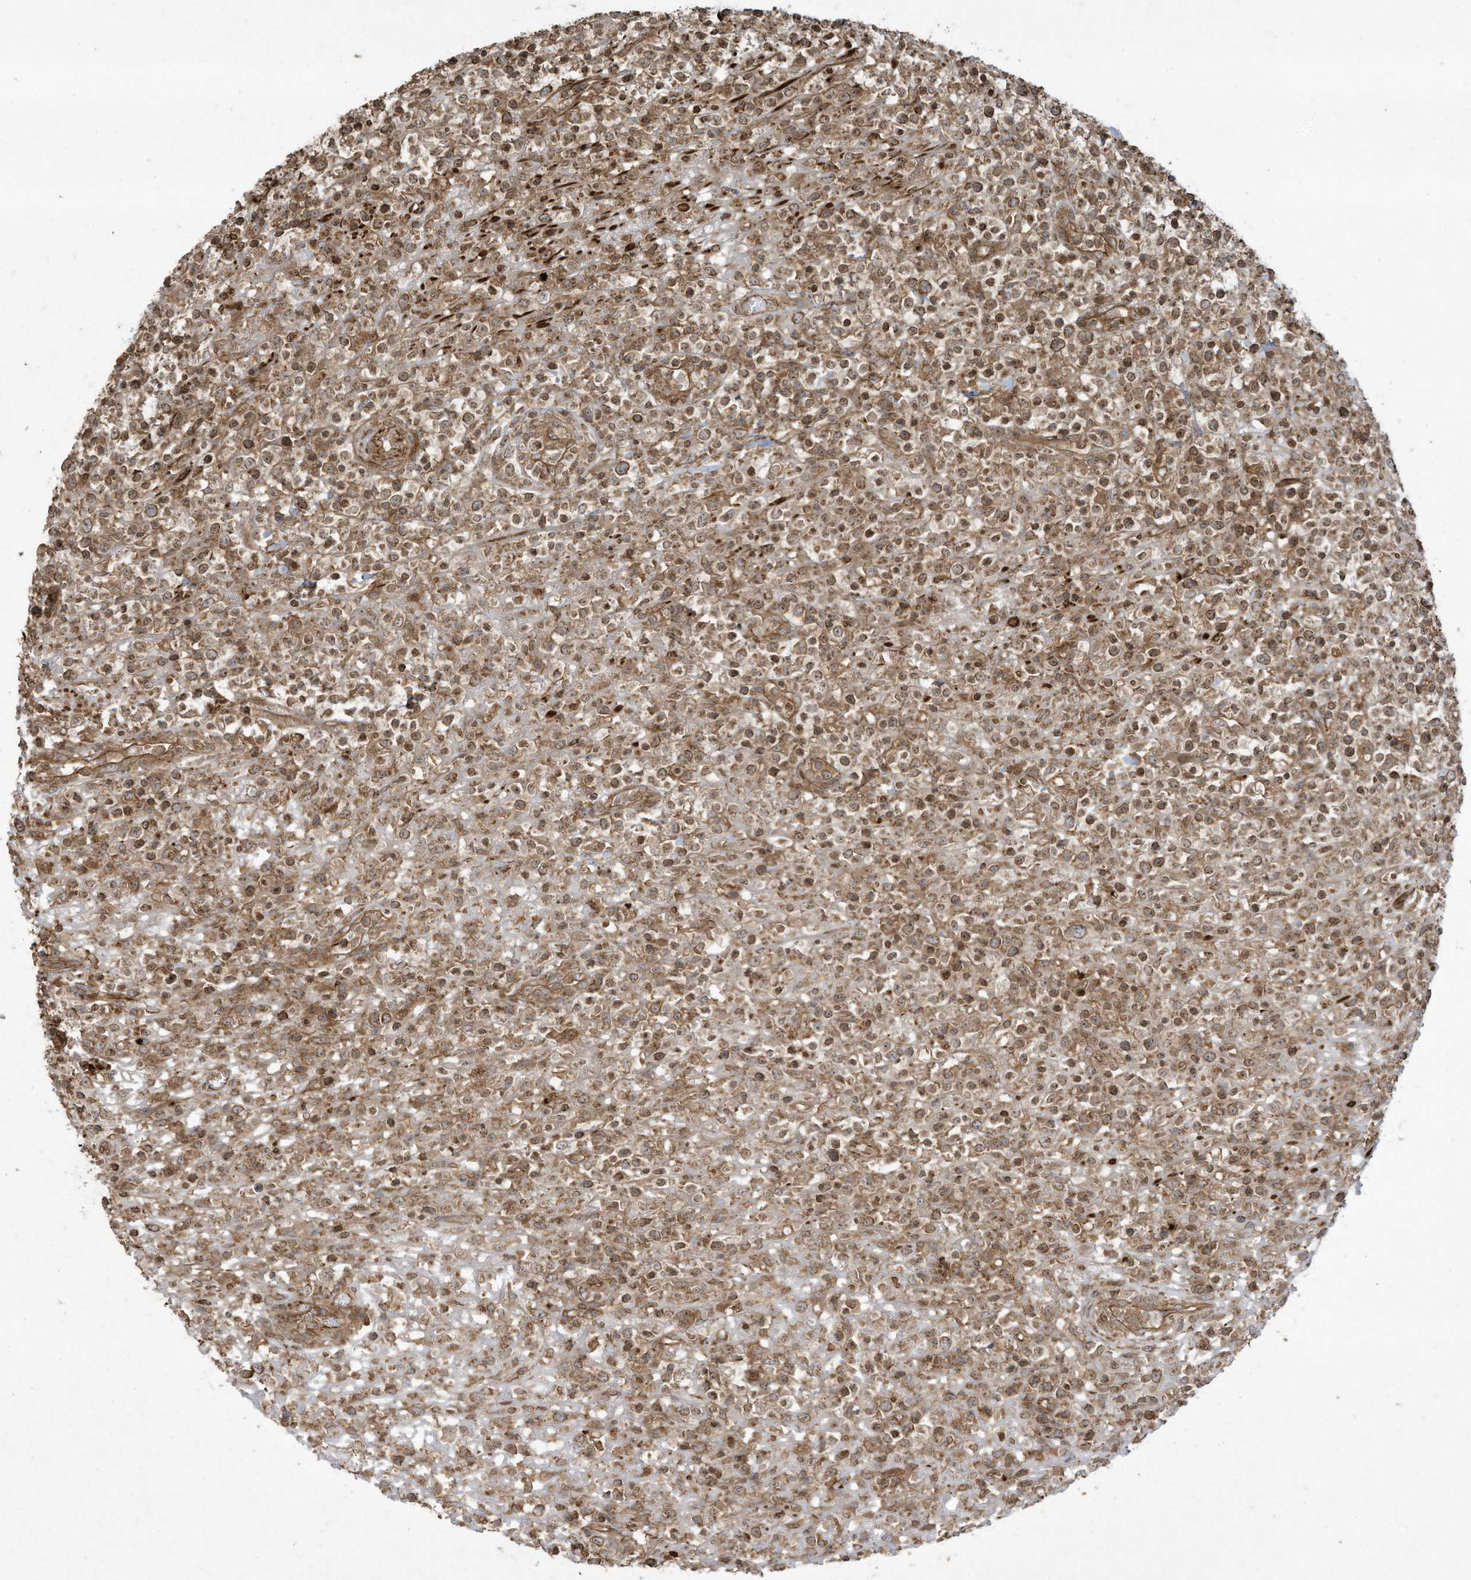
{"staining": {"intensity": "moderate", "quantity": ">75%", "location": "cytoplasmic/membranous"}, "tissue": "lymphoma", "cell_type": "Tumor cells", "image_type": "cancer", "snomed": [{"axis": "morphology", "description": "Malignant lymphoma, non-Hodgkin's type, High grade"}, {"axis": "topography", "description": "Colon"}], "caption": "Immunohistochemistry (IHC) (DAB) staining of human malignant lymphoma, non-Hodgkin's type (high-grade) reveals moderate cytoplasmic/membranous protein positivity in about >75% of tumor cells. The staining was performed using DAB, with brown indicating positive protein expression. Nuclei are stained blue with hematoxylin.", "gene": "DDIT4", "patient": {"sex": "female", "age": 53}}